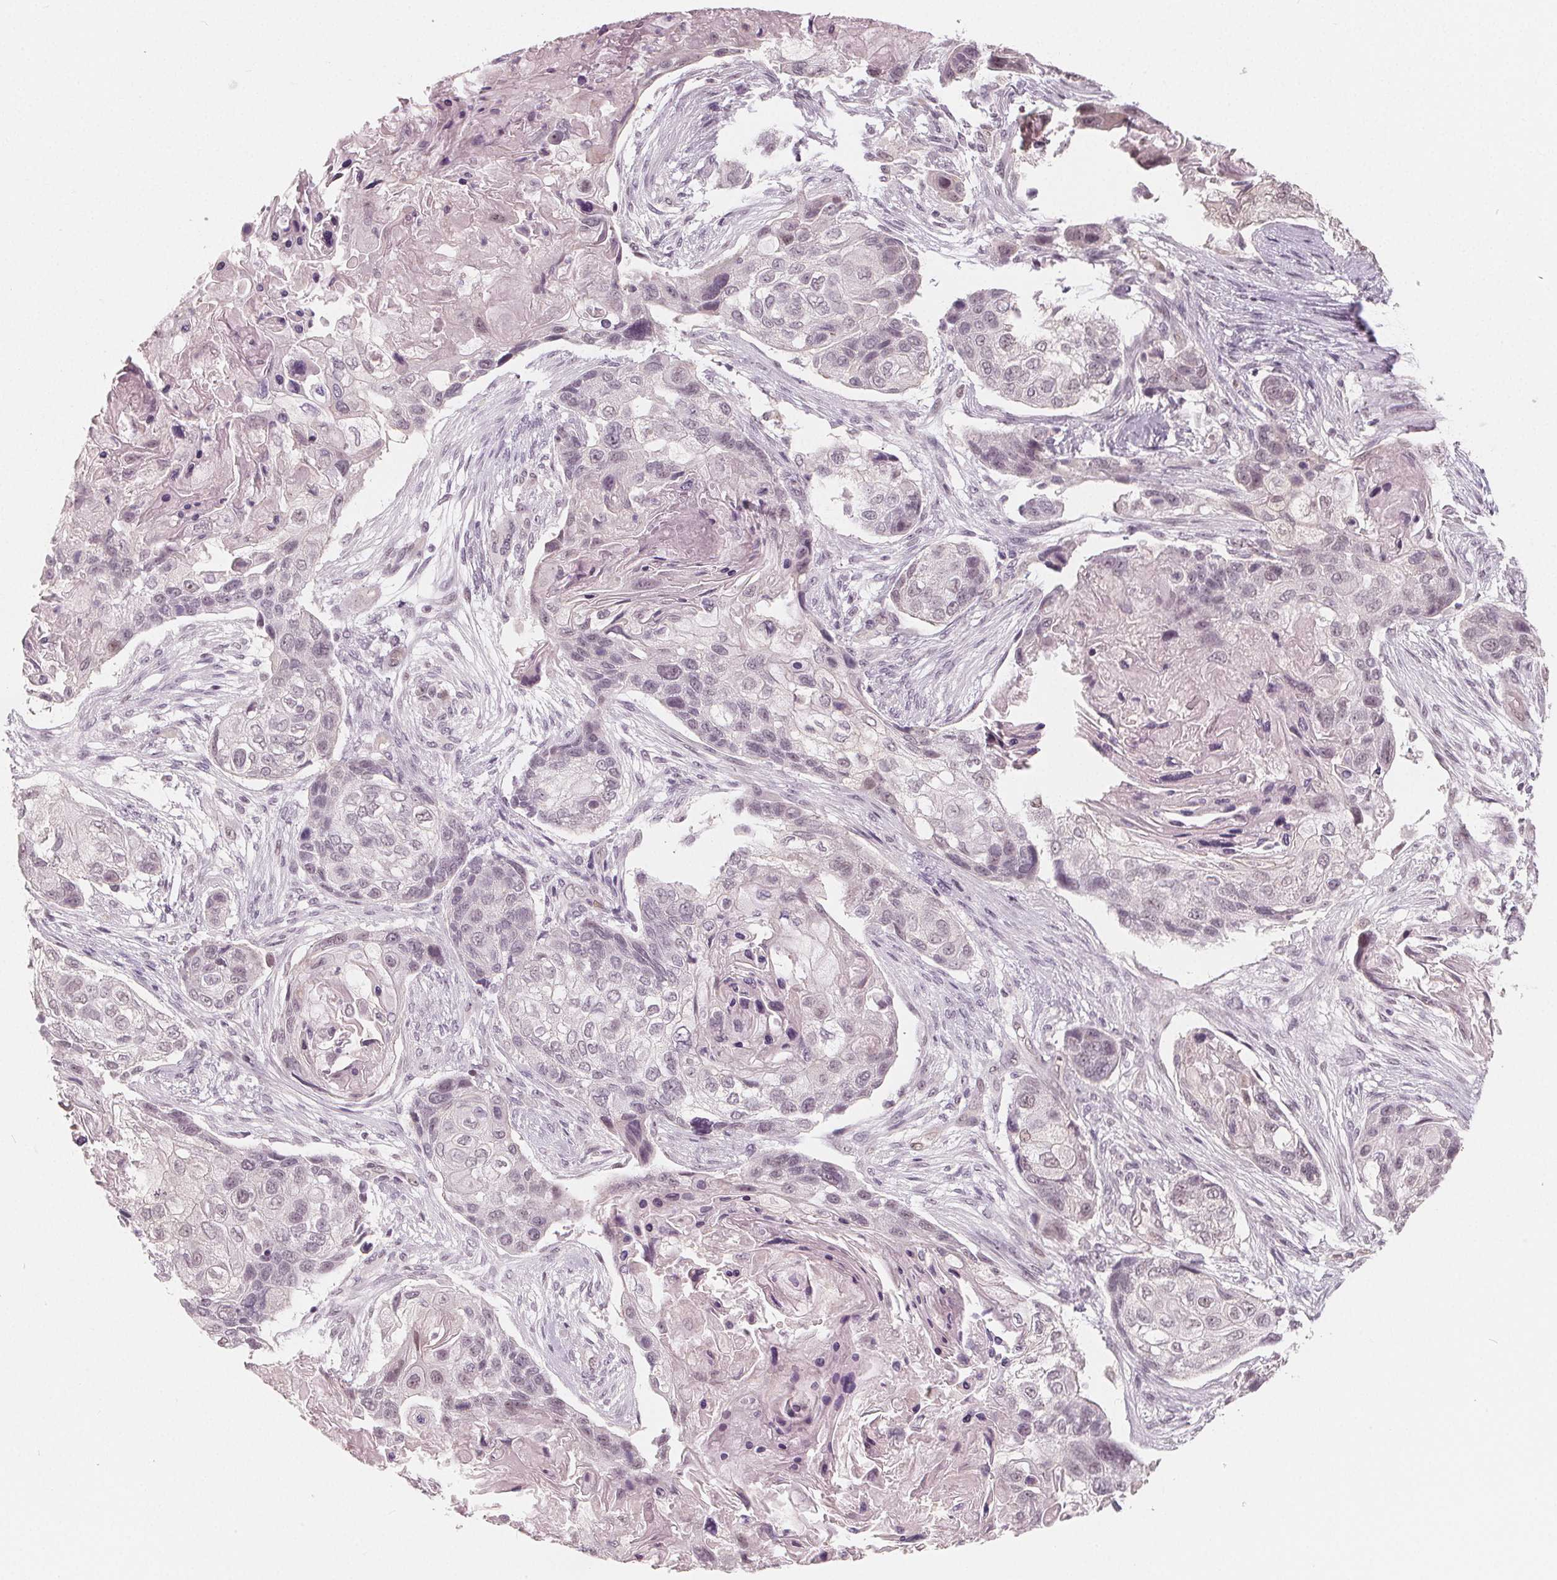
{"staining": {"intensity": "negative", "quantity": "none", "location": "none"}, "tissue": "lung cancer", "cell_type": "Tumor cells", "image_type": "cancer", "snomed": [{"axis": "morphology", "description": "Squamous cell carcinoma, NOS"}, {"axis": "topography", "description": "Lung"}], "caption": "Tumor cells show no significant positivity in squamous cell carcinoma (lung). (DAB (3,3'-diaminobenzidine) immunohistochemistry, high magnification).", "gene": "NUP210L", "patient": {"sex": "male", "age": 69}}